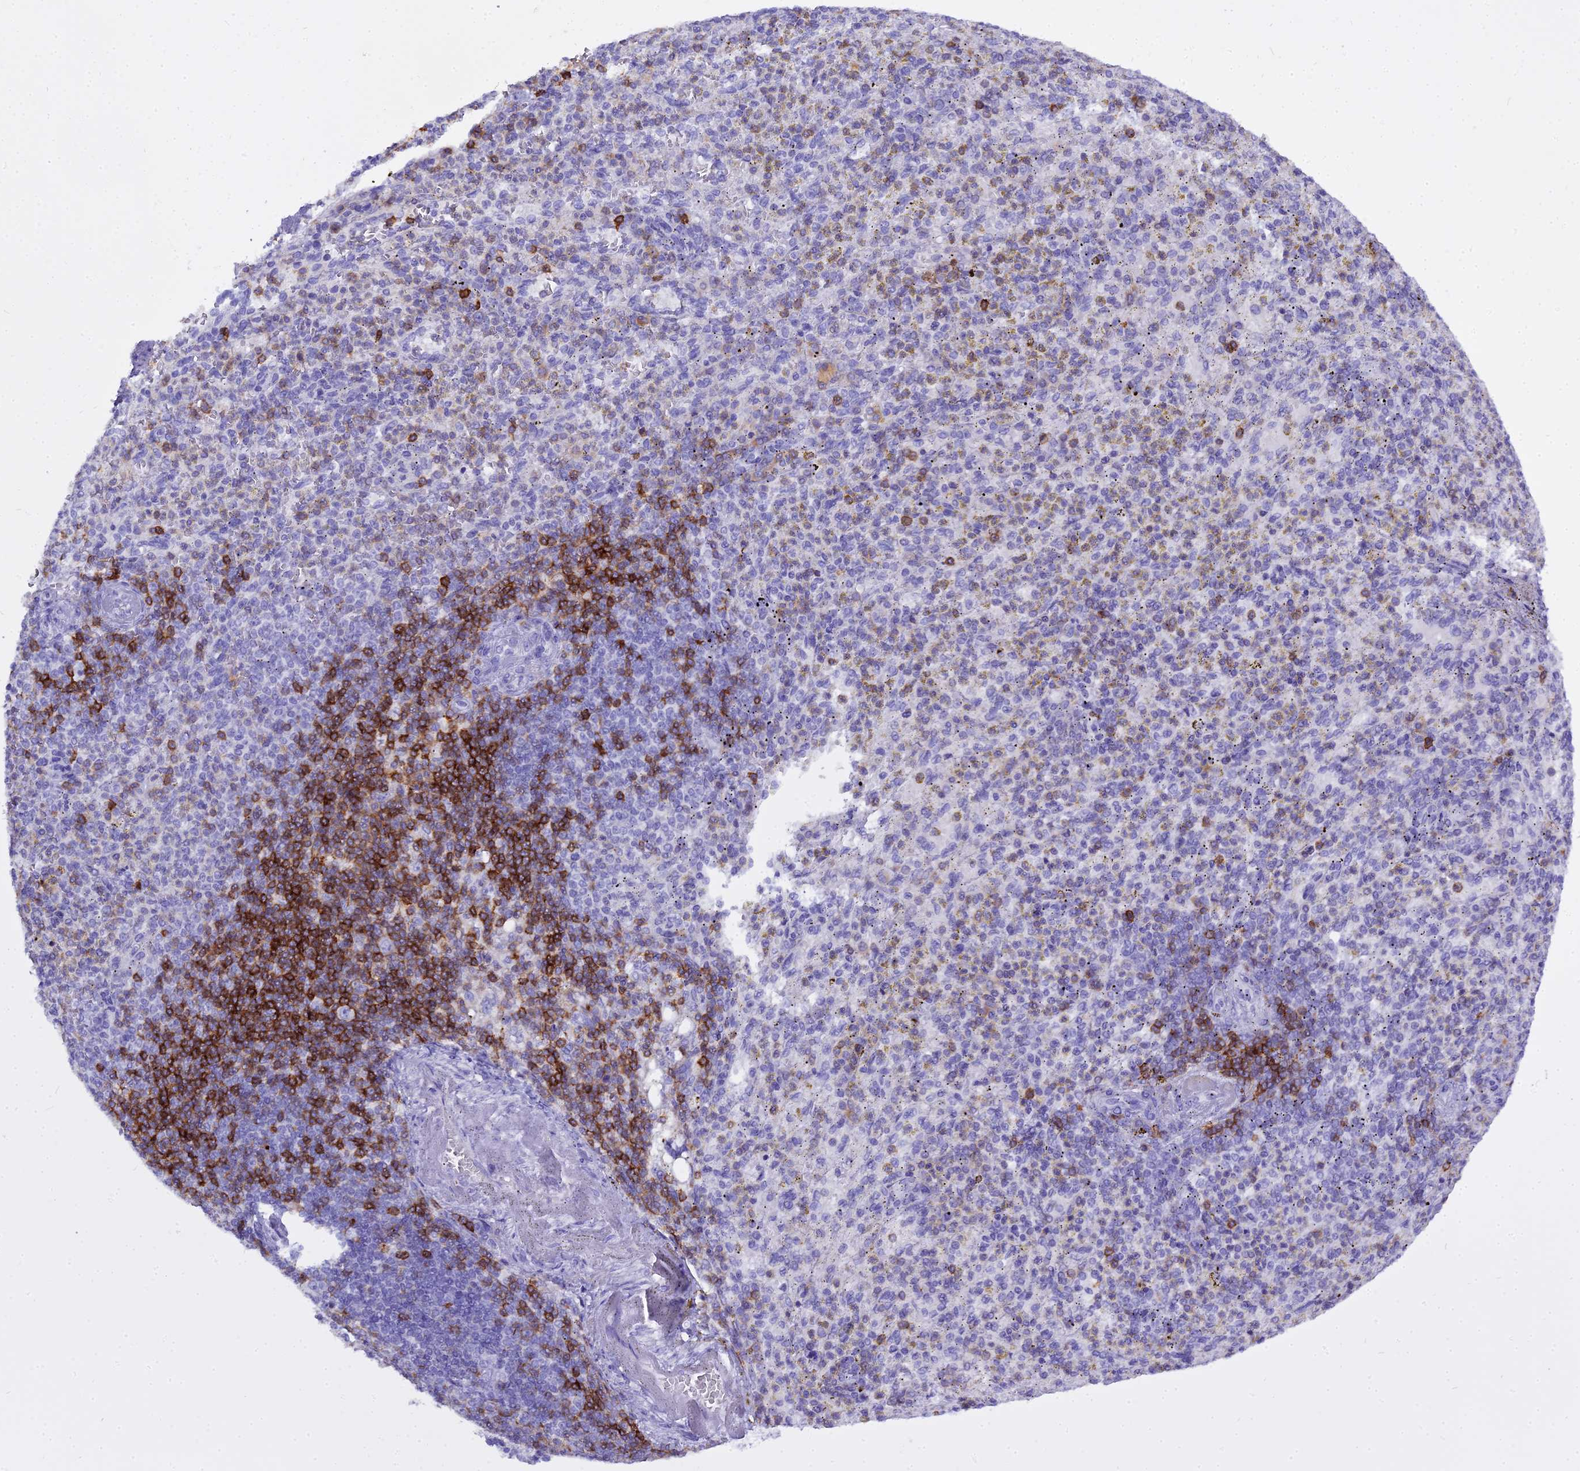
{"staining": {"intensity": "strong", "quantity": "<25%", "location": "cytoplasmic/membranous"}, "tissue": "spleen", "cell_type": "Cells in red pulp", "image_type": "normal", "snomed": [{"axis": "morphology", "description": "Normal tissue, NOS"}, {"axis": "topography", "description": "Spleen"}], "caption": "Protein expression analysis of benign human spleen reveals strong cytoplasmic/membranous staining in about <25% of cells in red pulp.", "gene": "CD5", "patient": {"sex": "female", "age": 74}}